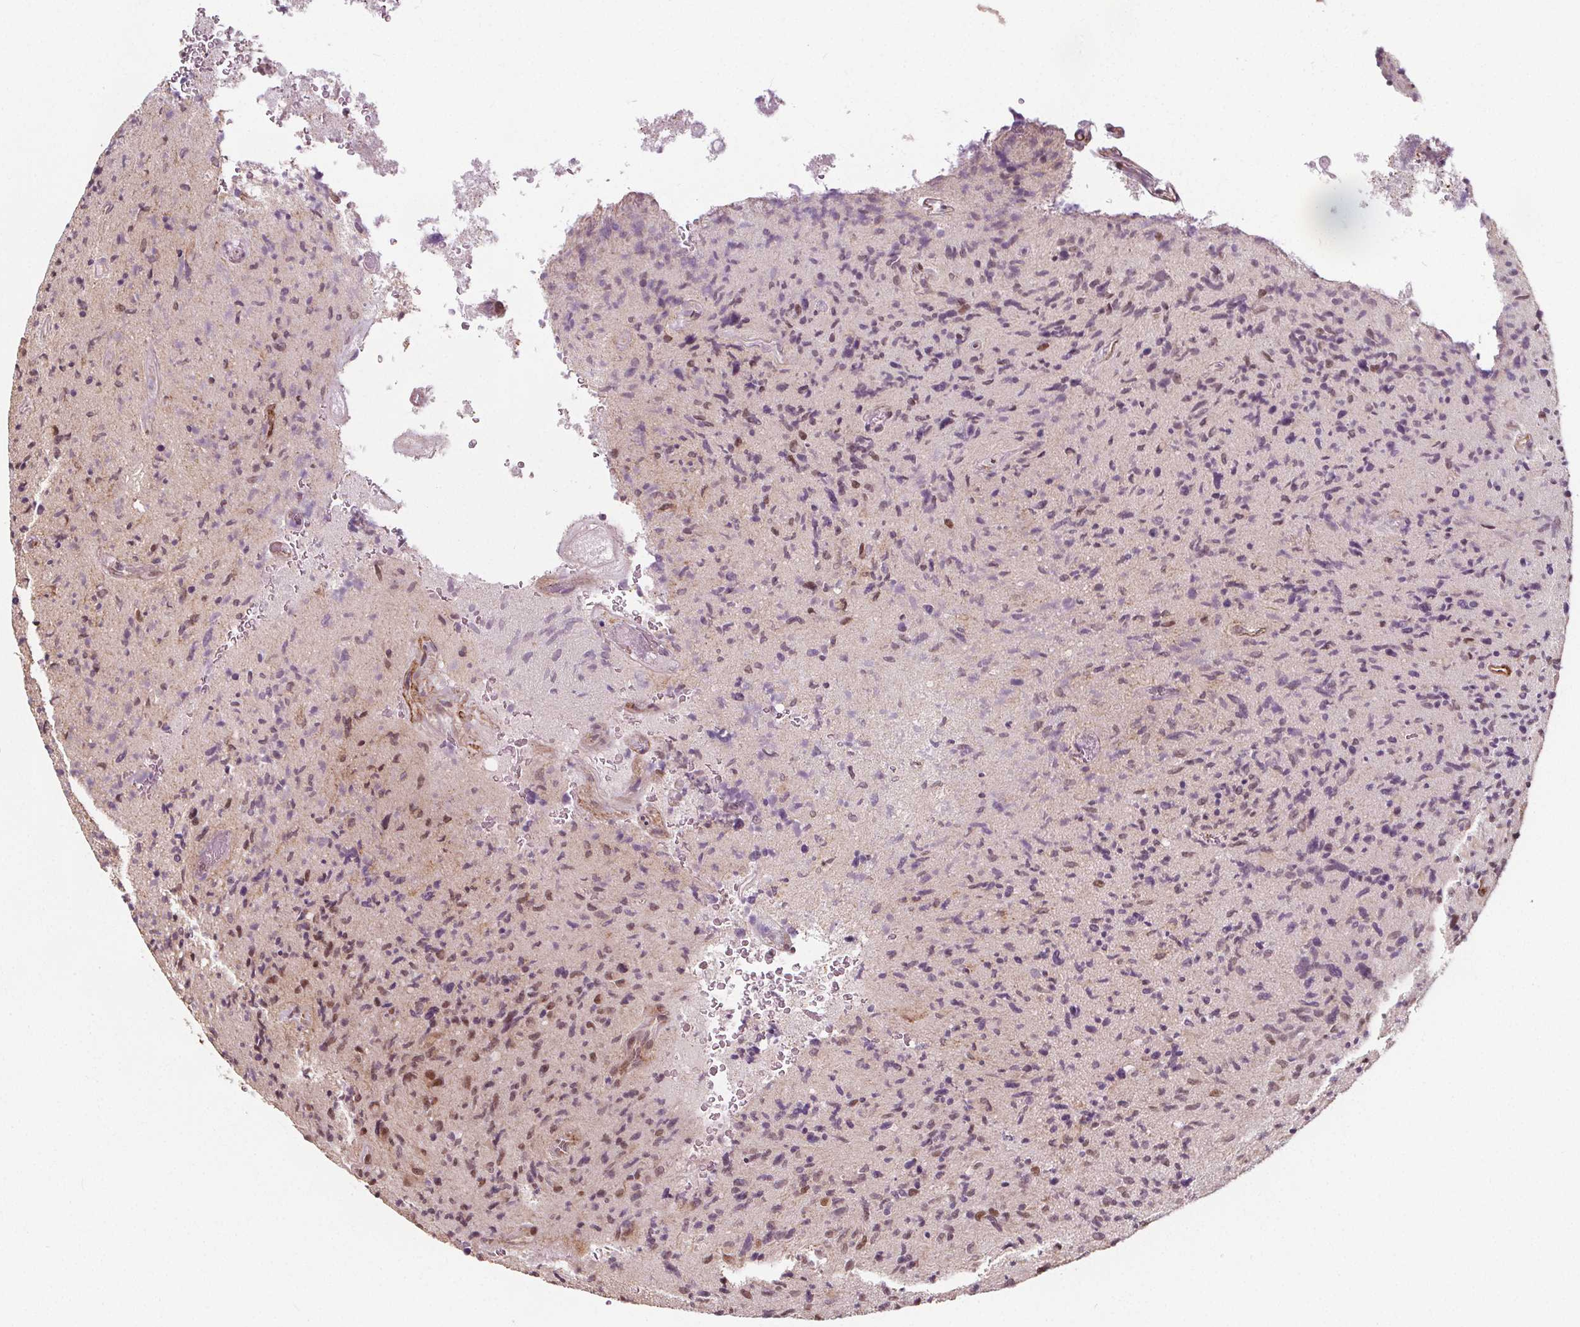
{"staining": {"intensity": "negative", "quantity": "none", "location": "none"}, "tissue": "glioma", "cell_type": "Tumor cells", "image_type": "cancer", "snomed": [{"axis": "morphology", "description": "Glioma, malignant, High grade"}, {"axis": "topography", "description": "Brain"}], "caption": "The IHC photomicrograph has no significant expression in tumor cells of glioma tissue.", "gene": "HAS1", "patient": {"sex": "male", "age": 54}}